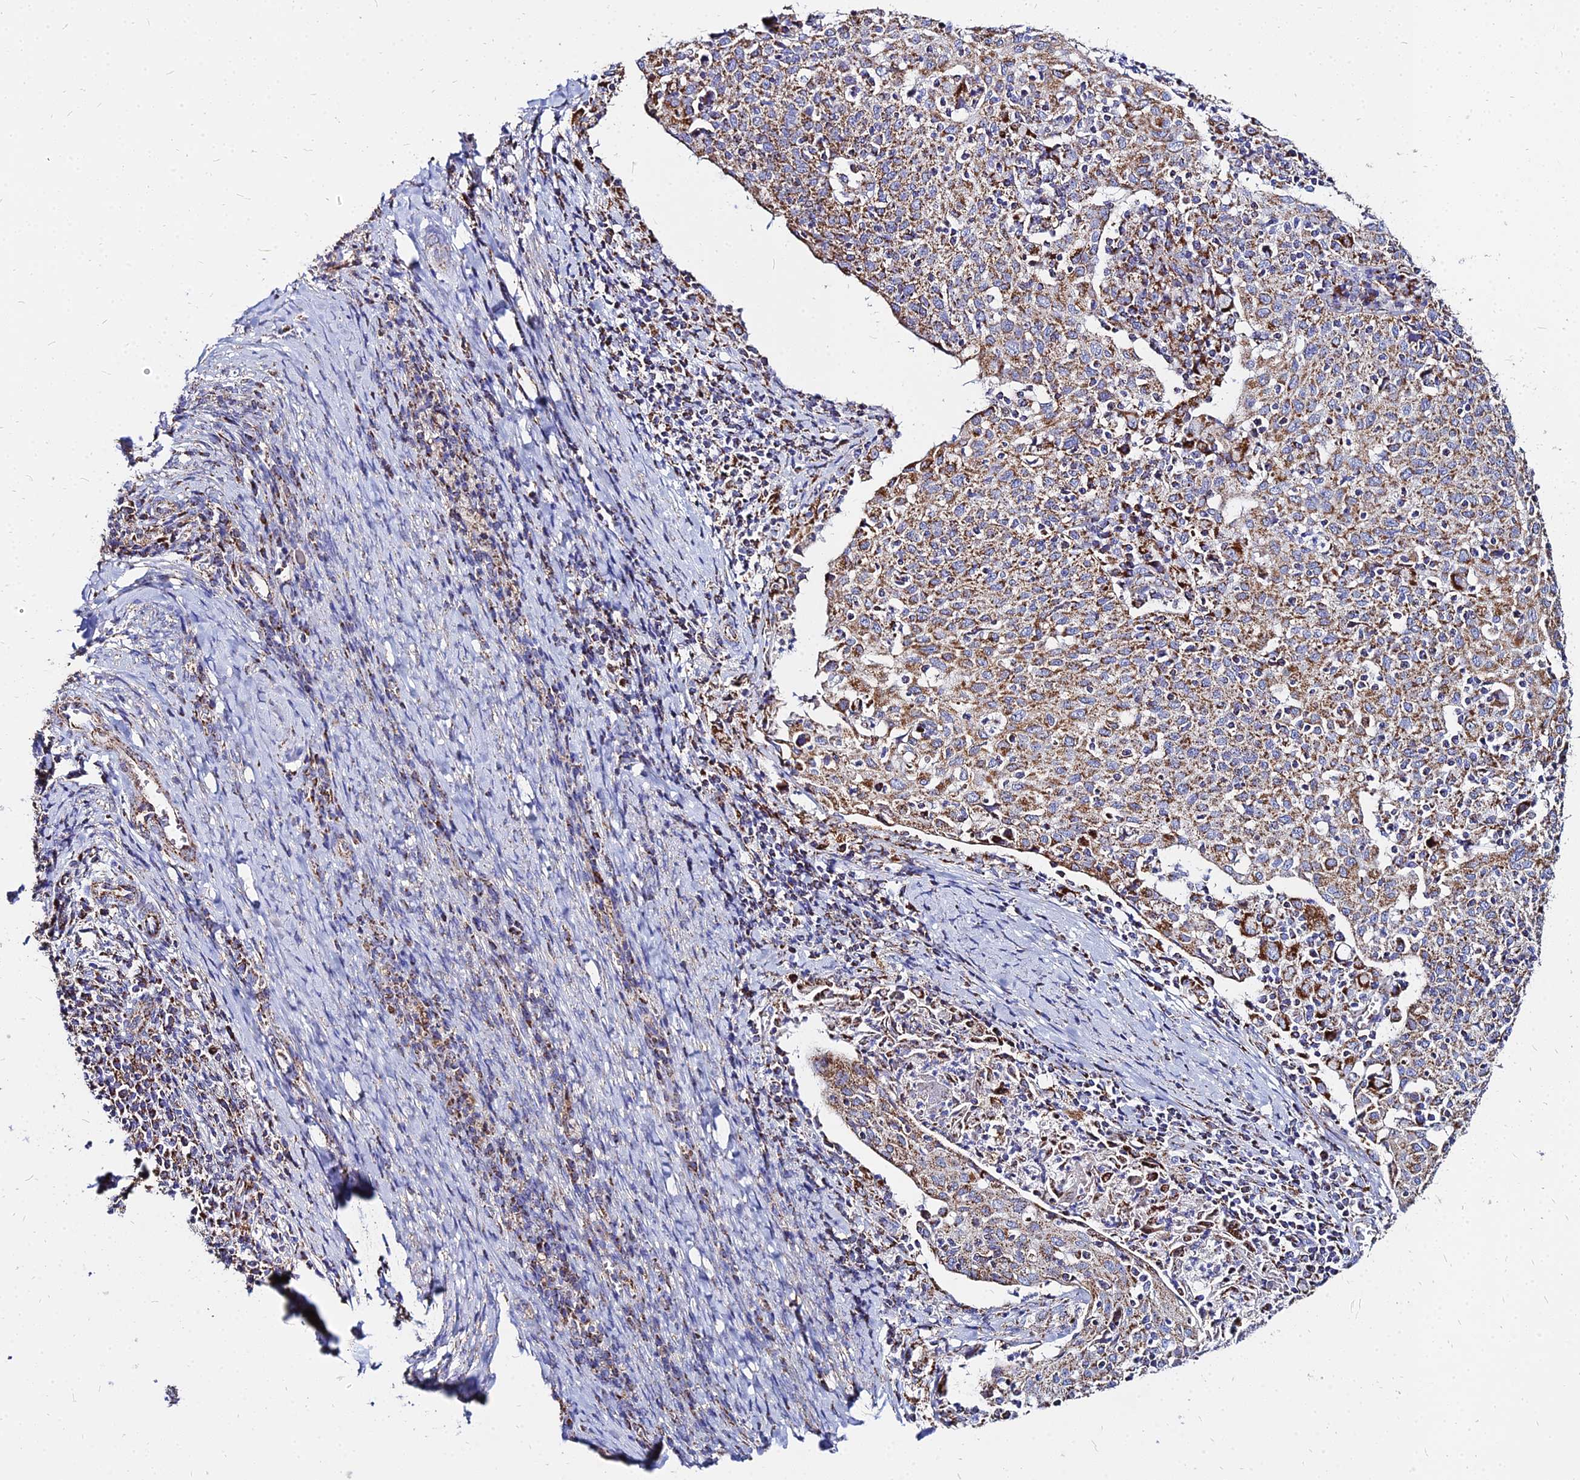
{"staining": {"intensity": "moderate", "quantity": ">75%", "location": "cytoplasmic/membranous"}, "tissue": "cervical cancer", "cell_type": "Tumor cells", "image_type": "cancer", "snomed": [{"axis": "morphology", "description": "Squamous cell carcinoma, NOS"}, {"axis": "topography", "description": "Cervix"}], "caption": "Protein staining by immunohistochemistry shows moderate cytoplasmic/membranous staining in about >75% of tumor cells in squamous cell carcinoma (cervical).", "gene": "DLD", "patient": {"sex": "female", "age": 52}}